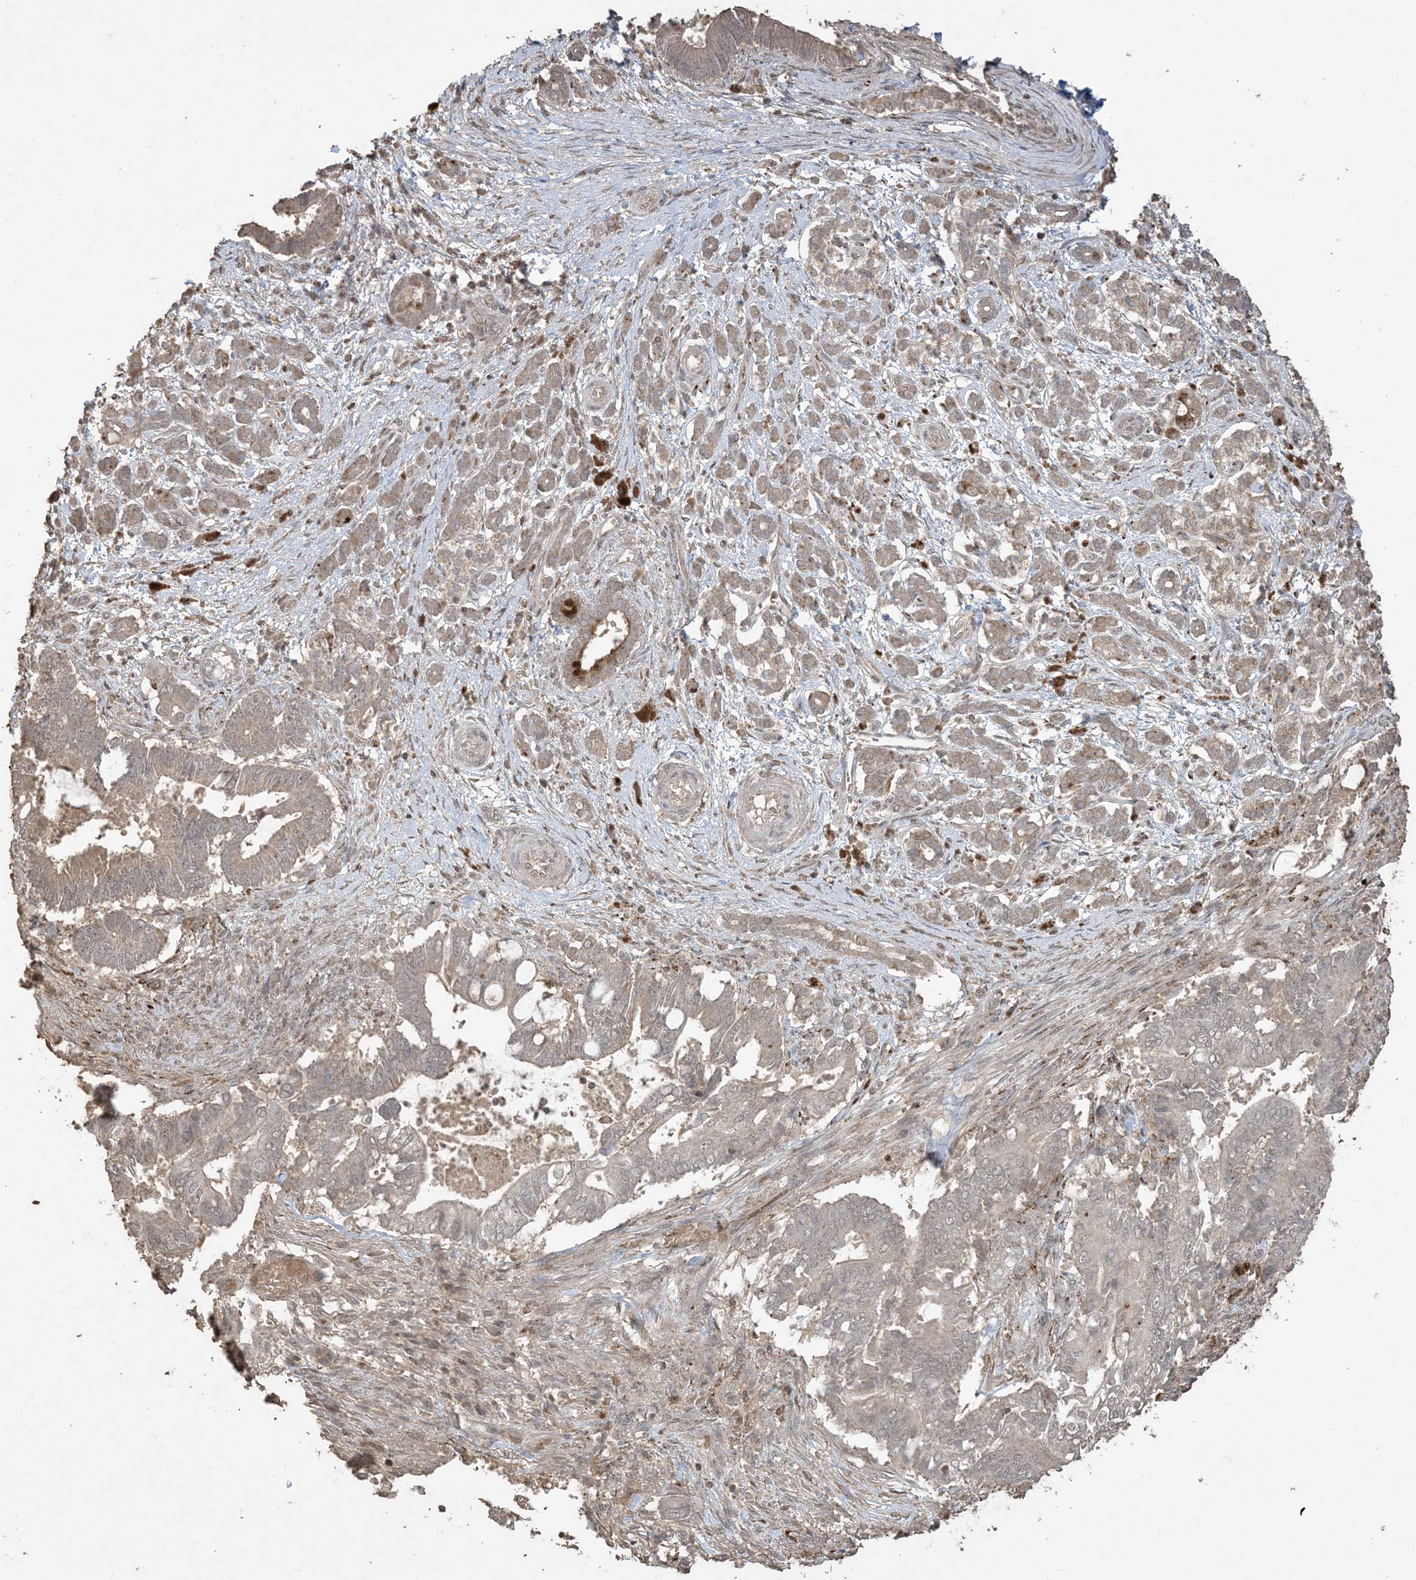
{"staining": {"intensity": "weak", "quantity": "<25%", "location": "cytoplasmic/membranous"}, "tissue": "pancreatic cancer", "cell_type": "Tumor cells", "image_type": "cancer", "snomed": [{"axis": "morphology", "description": "Adenocarcinoma, NOS"}, {"axis": "topography", "description": "Pancreas"}], "caption": "DAB (3,3'-diaminobenzidine) immunohistochemical staining of human adenocarcinoma (pancreatic) displays no significant positivity in tumor cells. (DAB (3,3'-diaminobenzidine) IHC, high magnification).", "gene": "EFCAB8", "patient": {"sex": "male", "age": 68}}